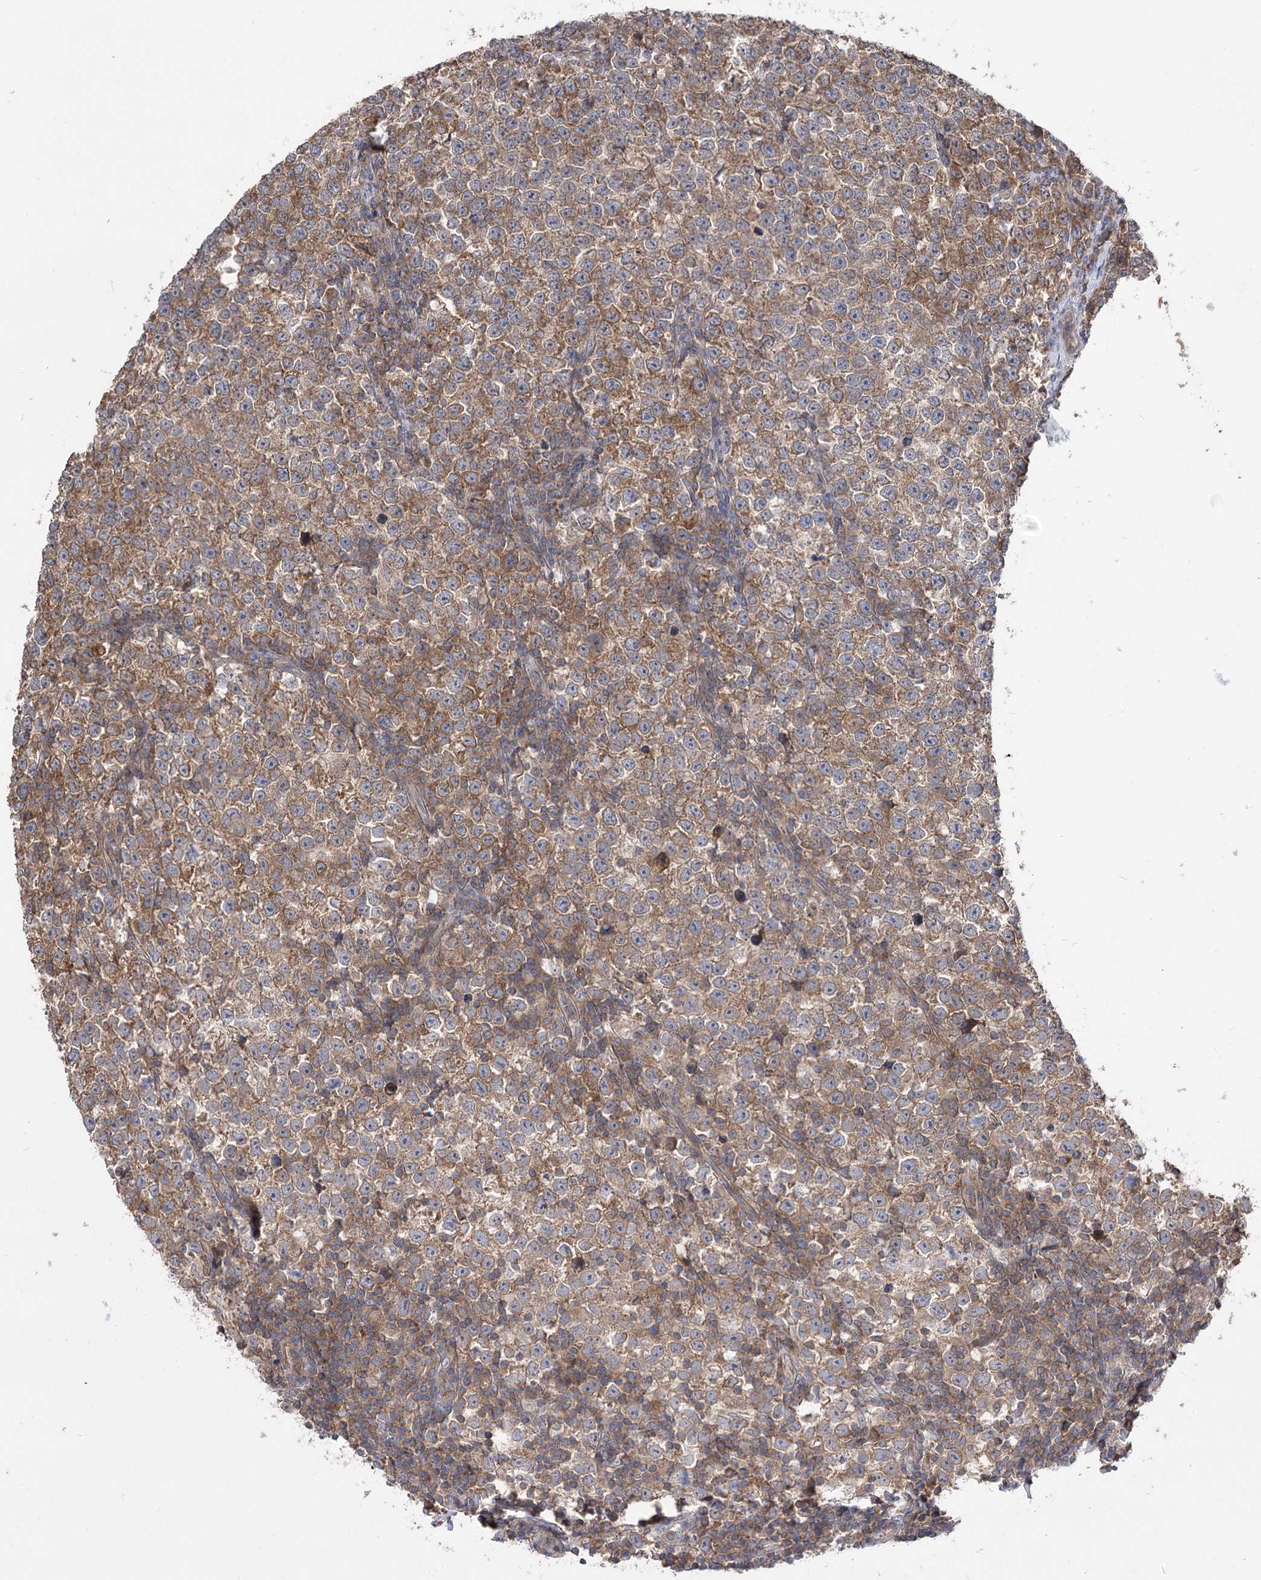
{"staining": {"intensity": "moderate", "quantity": ">75%", "location": "cytoplasmic/membranous"}, "tissue": "testis cancer", "cell_type": "Tumor cells", "image_type": "cancer", "snomed": [{"axis": "morphology", "description": "Normal tissue, NOS"}, {"axis": "morphology", "description": "Seminoma, NOS"}, {"axis": "topography", "description": "Testis"}], "caption": "IHC image of neoplastic tissue: testis cancer stained using immunohistochemistry (IHC) shows medium levels of moderate protein expression localized specifically in the cytoplasmic/membranous of tumor cells, appearing as a cytoplasmic/membranous brown color.", "gene": "XYLB", "patient": {"sex": "male", "age": 43}}